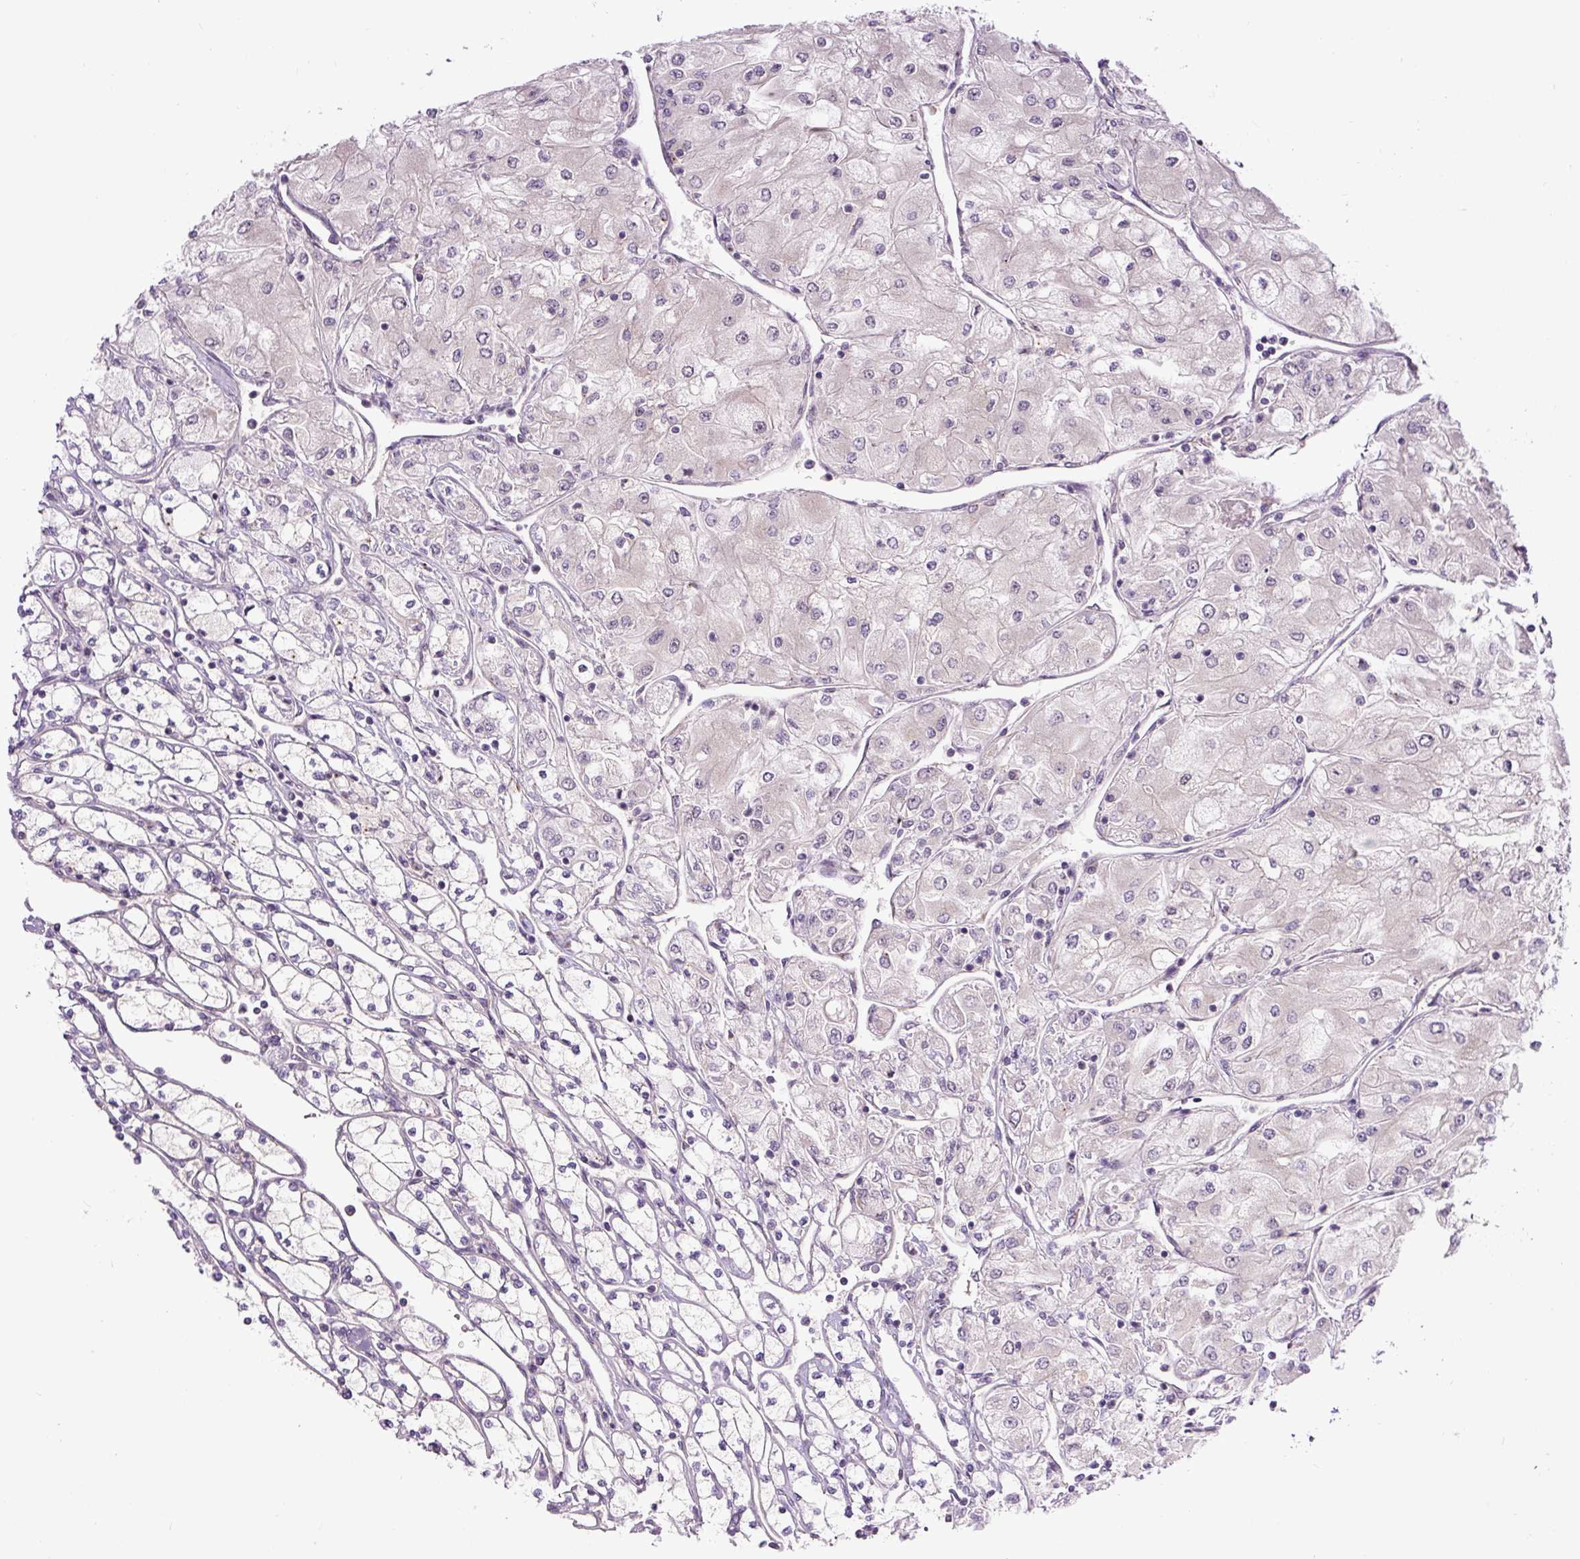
{"staining": {"intensity": "negative", "quantity": "none", "location": "none"}, "tissue": "renal cancer", "cell_type": "Tumor cells", "image_type": "cancer", "snomed": [{"axis": "morphology", "description": "Adenocarcinoma, NOS"}, {"axis": "topography", "description": "Kidney"}], "caption": "Tumor cells are negative for brown protein staining in adenocarcinoma (renal).", "gene": "PCM1", "patient": {"sex": "male", "age": 80}}